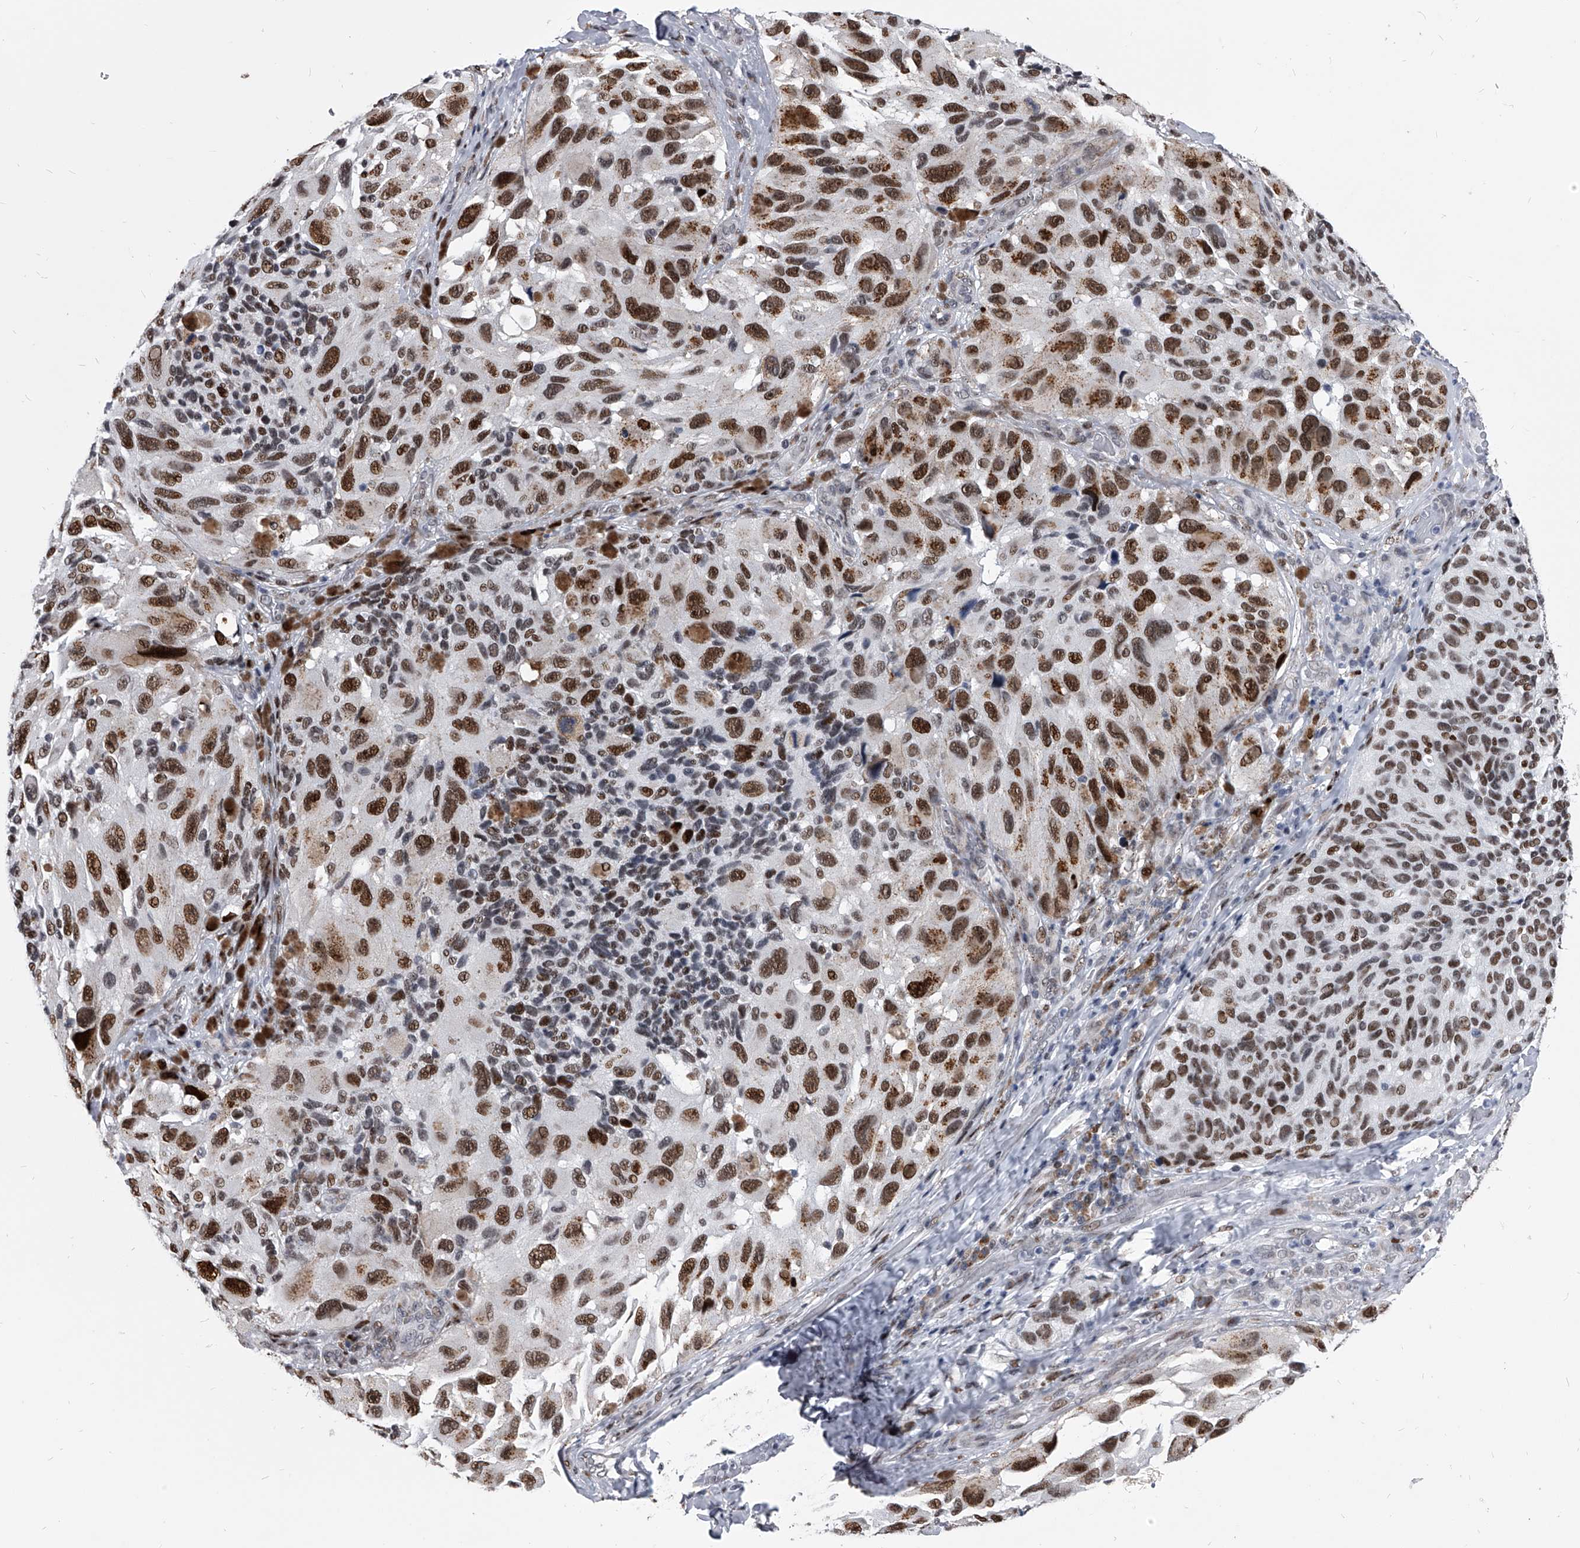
{"staining": {"intensity": "strong", "quantity": ">75%", "location": "nuclear"}, "tissue": "melanoma", "cell_type": "Tumor cells", "image_type": "cancer", "snomed": [{"axis": "morphology", "description": "Malignant melanoma, NOS"}, {"axis": "topography", "description": "Skin"}], "caption": "The immunohistochemical stain shows strong nuclear positivity in tumor cells of malignant melanoma tissue. (IHC, brightfield microscopy, high magnification).", "gene": "CMTR1", "patient": {"sex": "female", "age": 73}}